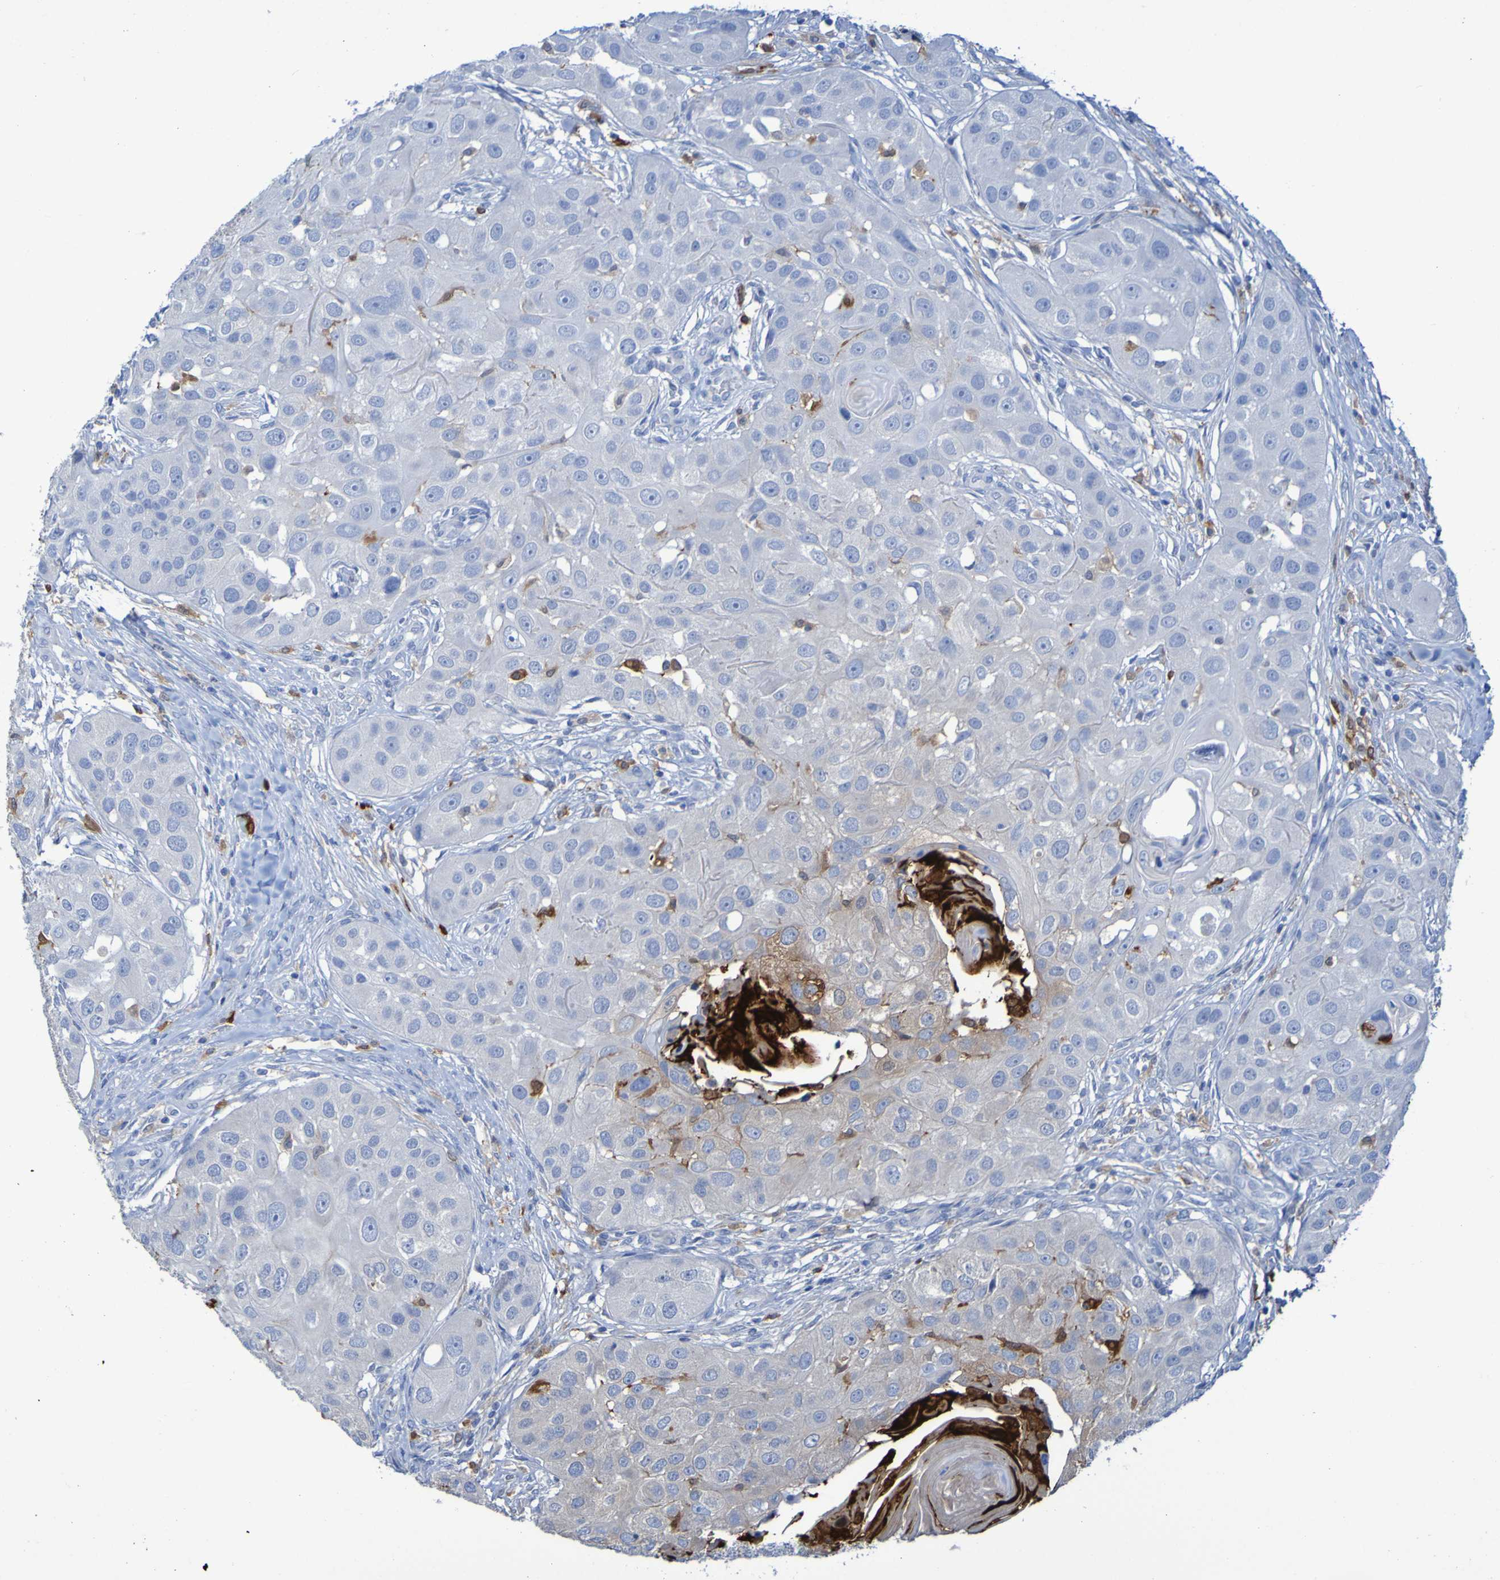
{"staining": {"intensity": "negative", "quantity": "none", "location": "none"}, "tissue": "head and neck cancer", "cell_type": "Tumor cells", "image_type": "cancer", "snomed": [{"axis": "morphology", "description": "Normal tissue, NOS"}, {"axis": "morphology", "description": "Squamous cell carcinoma, NOS"}, {"axis": "topography", "description": "Skeletal muscle"}, {"axis": "topography", "description": "Head-Neck"}], "caption": "There is no significant positivity in tumor cells of head and neck cancer. (DAB (3,3'-diaminobenzidine) IHC with hematoxylin counter stain).", "gene": "MPPE1", "patient": {"sex": "male", "age": 51}}